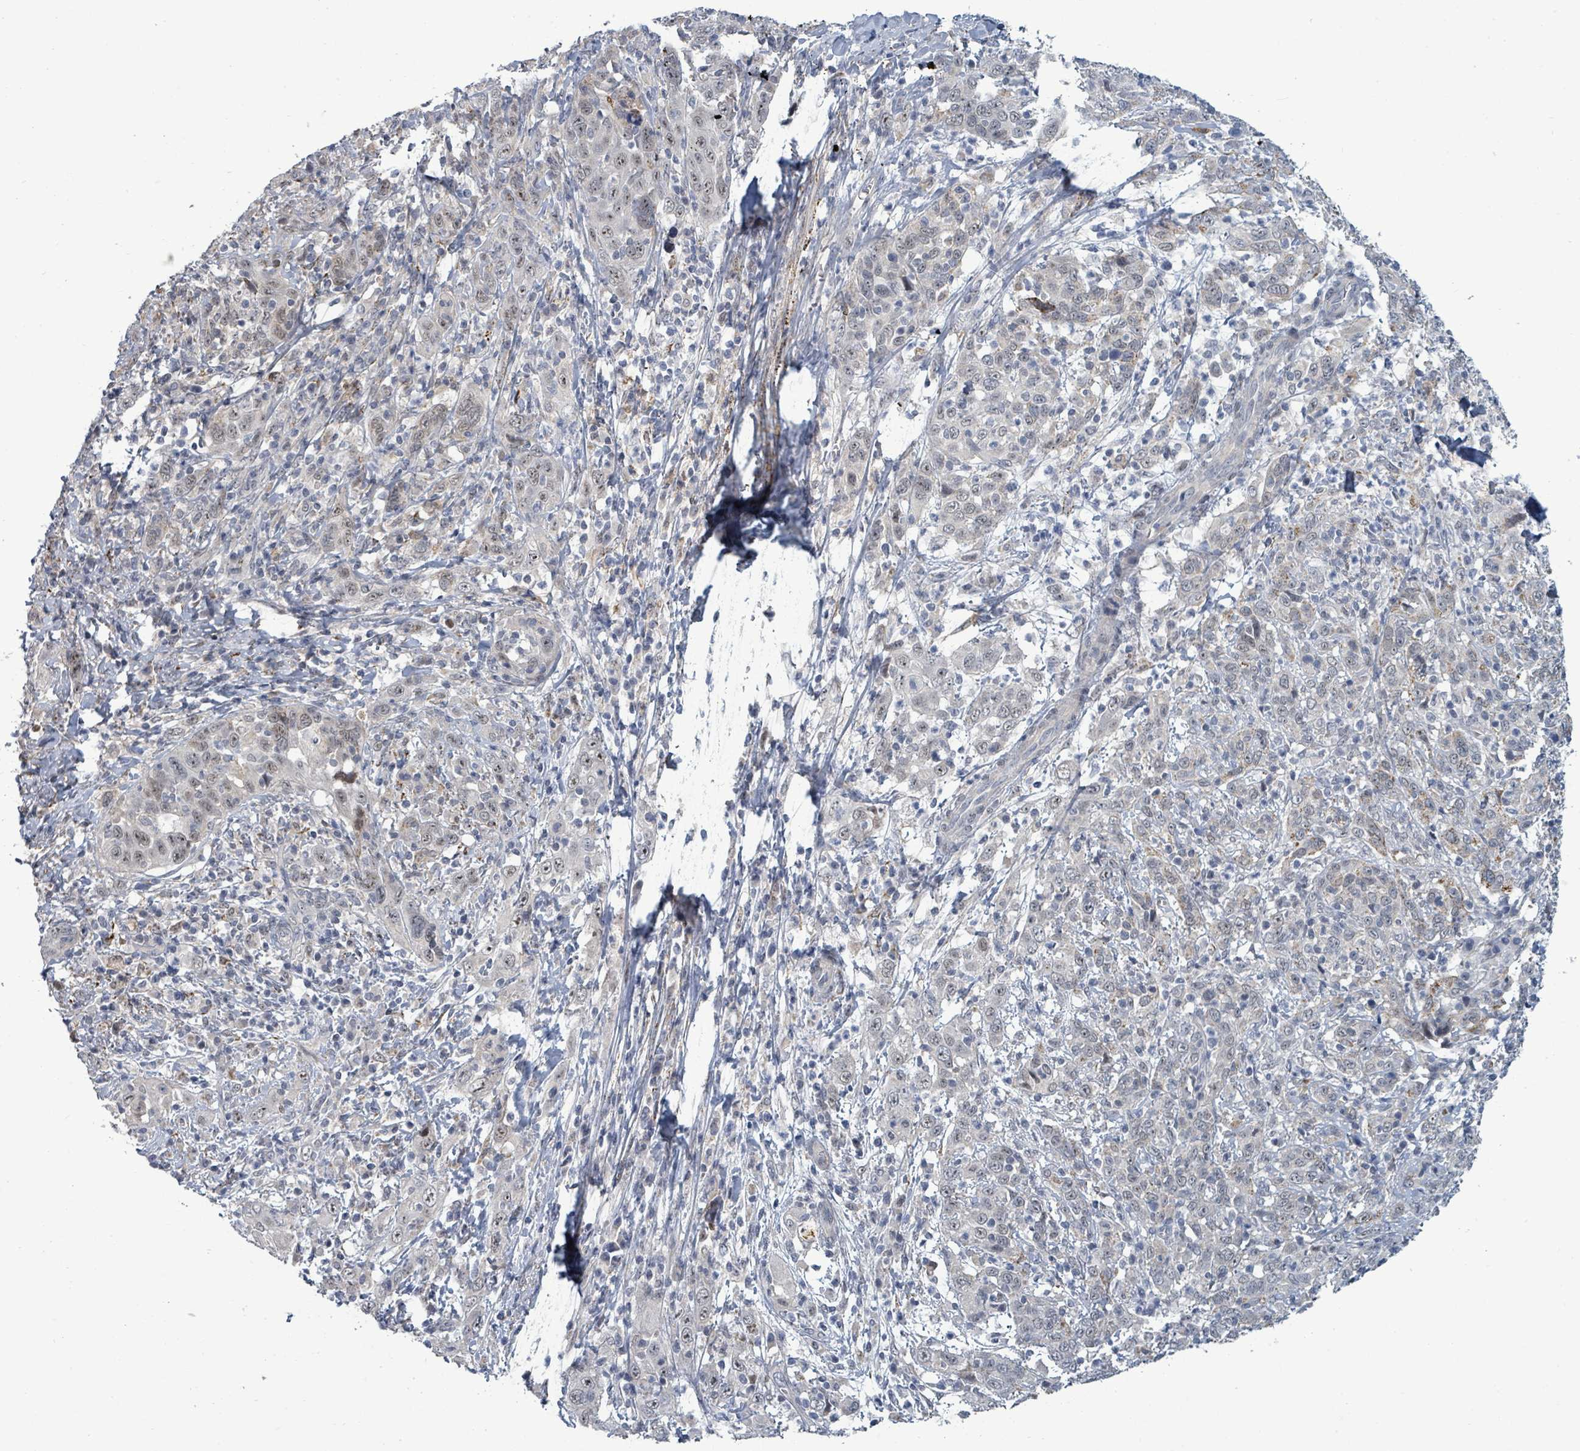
{"staining": {"intensity": "weak", "quantity": "<25%", "location": "nuclear"}, "tissue": "cervical cancer", "cell_type": "Tumor cells", "image_type": "cancer", "snomed": [{"axis": "morphology", "description": "Squamous cell carcinoma, NOS"}, {"axis": "topography", "description": "Cervix"}], "caption": "This is a photomicrograph of immunohistochemistry staining of cervical cancer, which shows no staining in tumor cells.", "gene": "TRDMT1", "patient": {"sex": "female", "age": 46}}